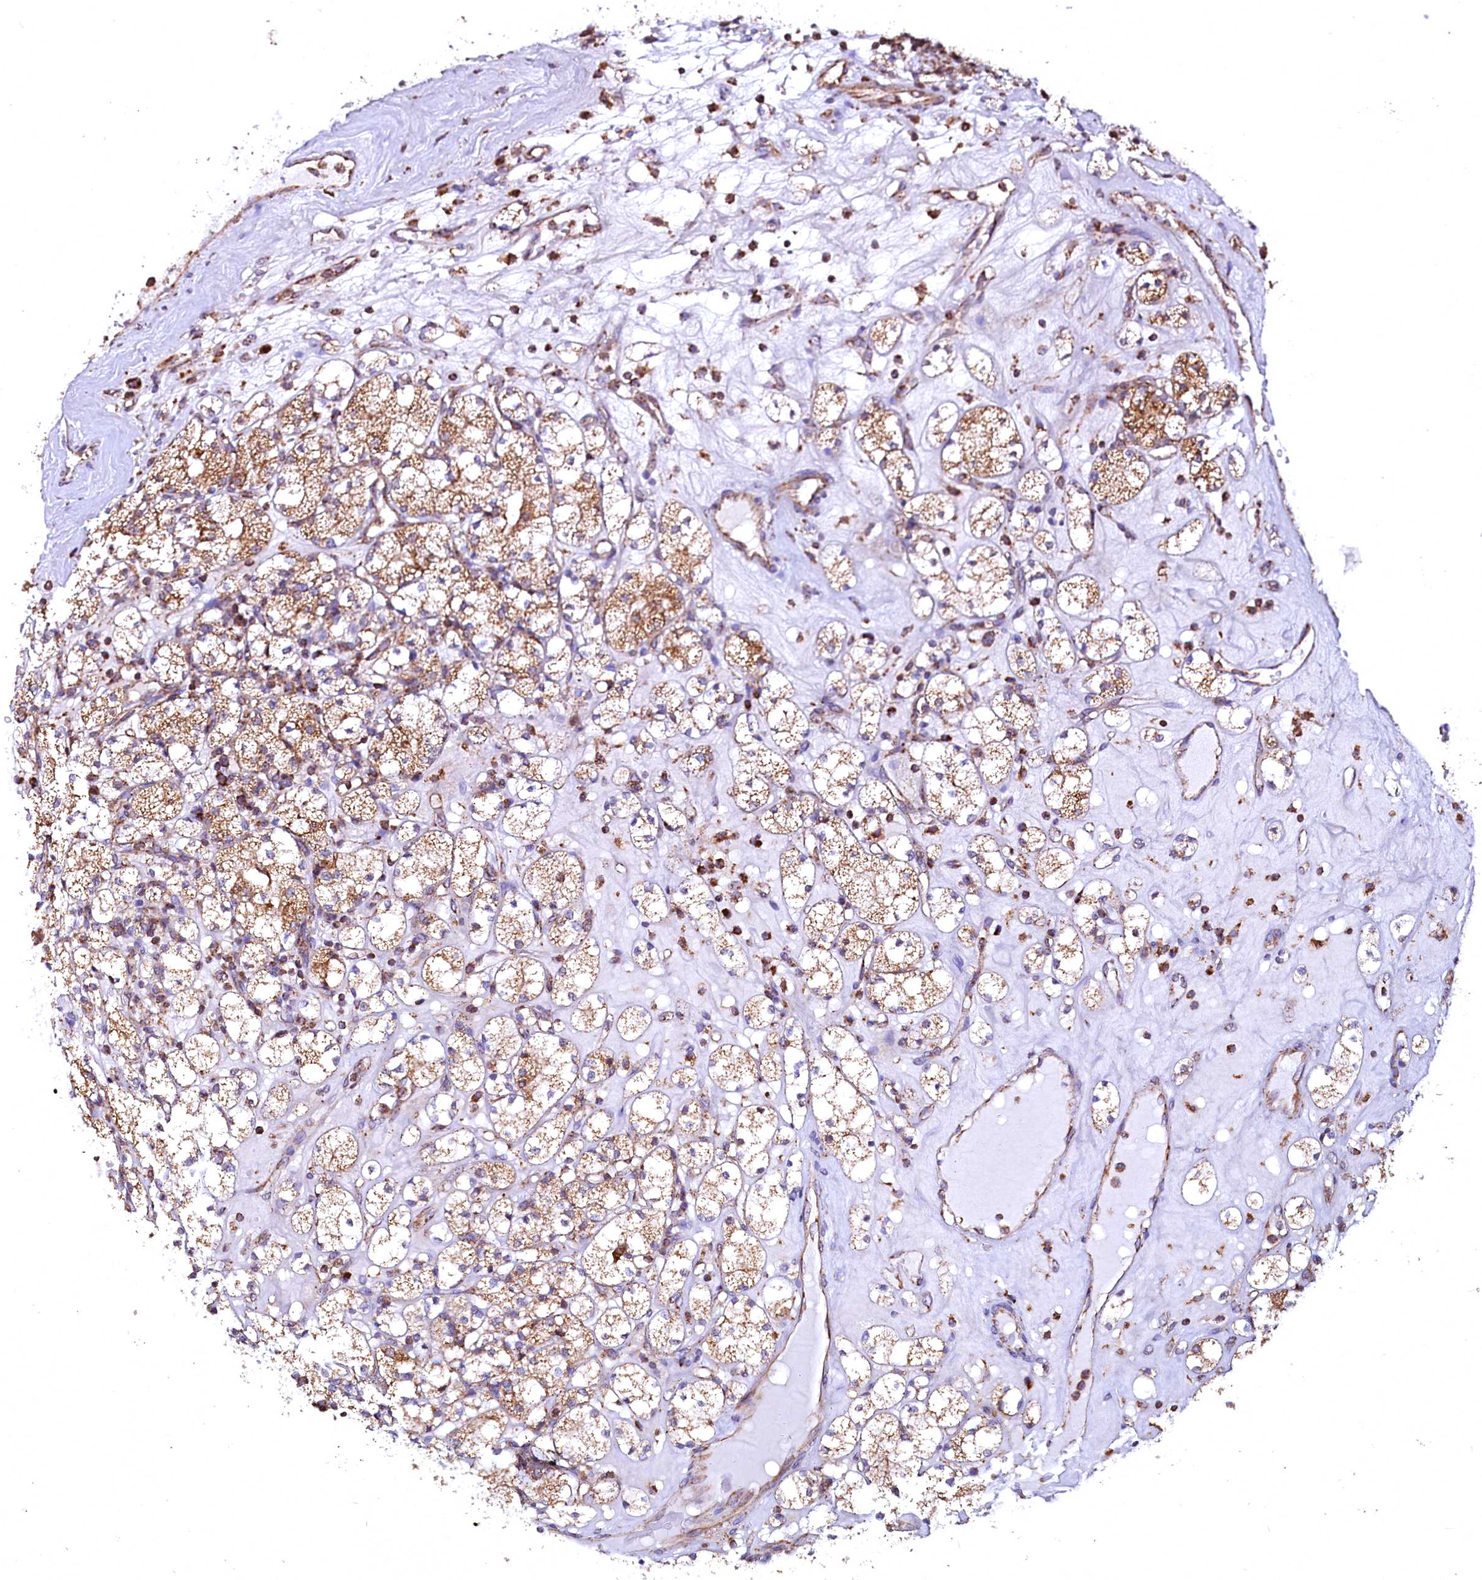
{"staining": {"intensity": "moderate", "quantity": ">75%", "location": "cytoplasmic/membranous"}, "tissue": "renal cancer", "cell_type": "Tumor cells", "image_type": "cancer", "snomed": [{"axis": "morphology", "description": "Adenocarcinoma, NOS"}, {"axis": "topography", "description": "Kidney"}], "caption": "Immunohistochemistry of renal adenocarcinoma reveals medium levels of moderate cytoplasmic/membranous positivity in approximately >75% of tumor cells.", "gene": "NUDT15", "patient": {"sex": "male", "age": 77}}